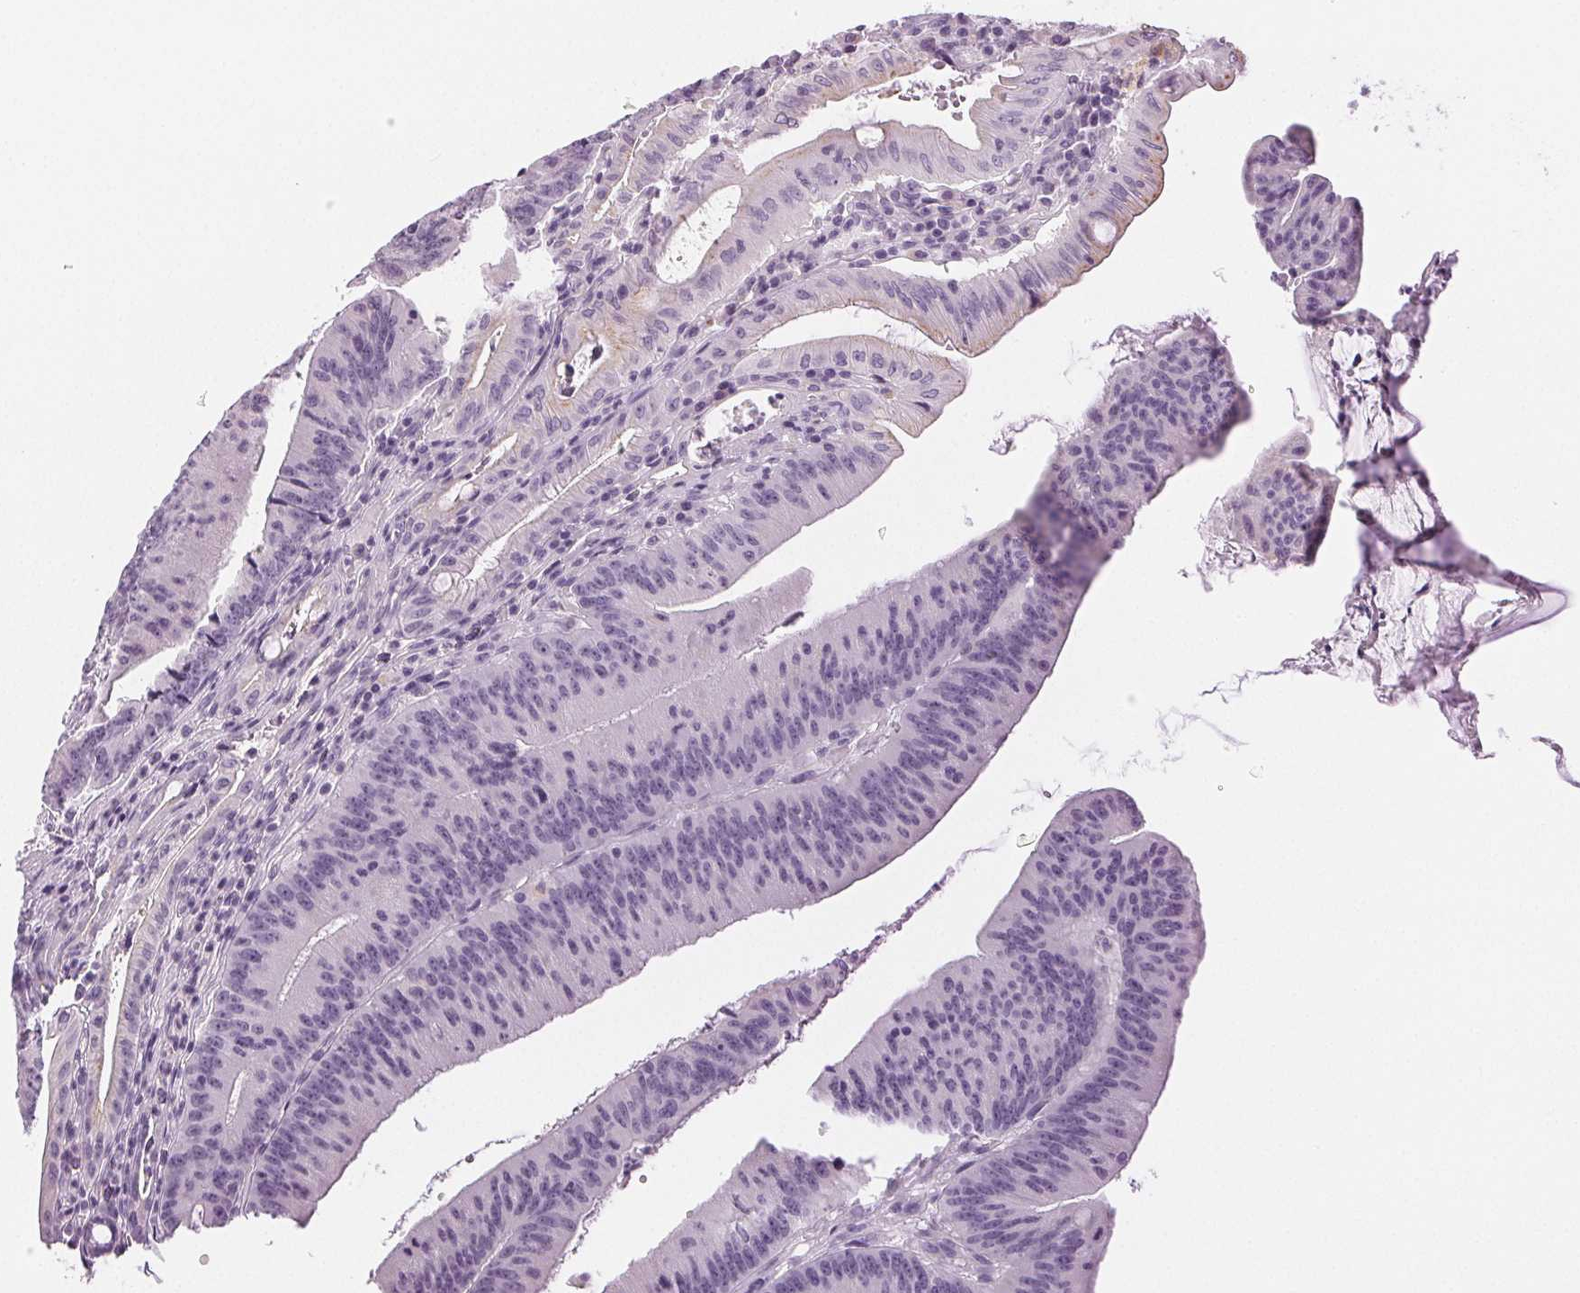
{"staining": {"intensity": "negative", "quantity": "none", "location": "none"}, "tissue": "colorectal cancer", "cell_type": "Tumor cells", "image_type": "cancer", "snomed": [{"axis": "morphology", "description": "Adenocarcinoma, NOS"}, {"axis": "topography", "description": "Colon"}], "caption": "There is no significant staining in tumor cells of colorectal cancer.", "gene": "SLC5A2", "patient": {"sex": "female", "age": 78}}